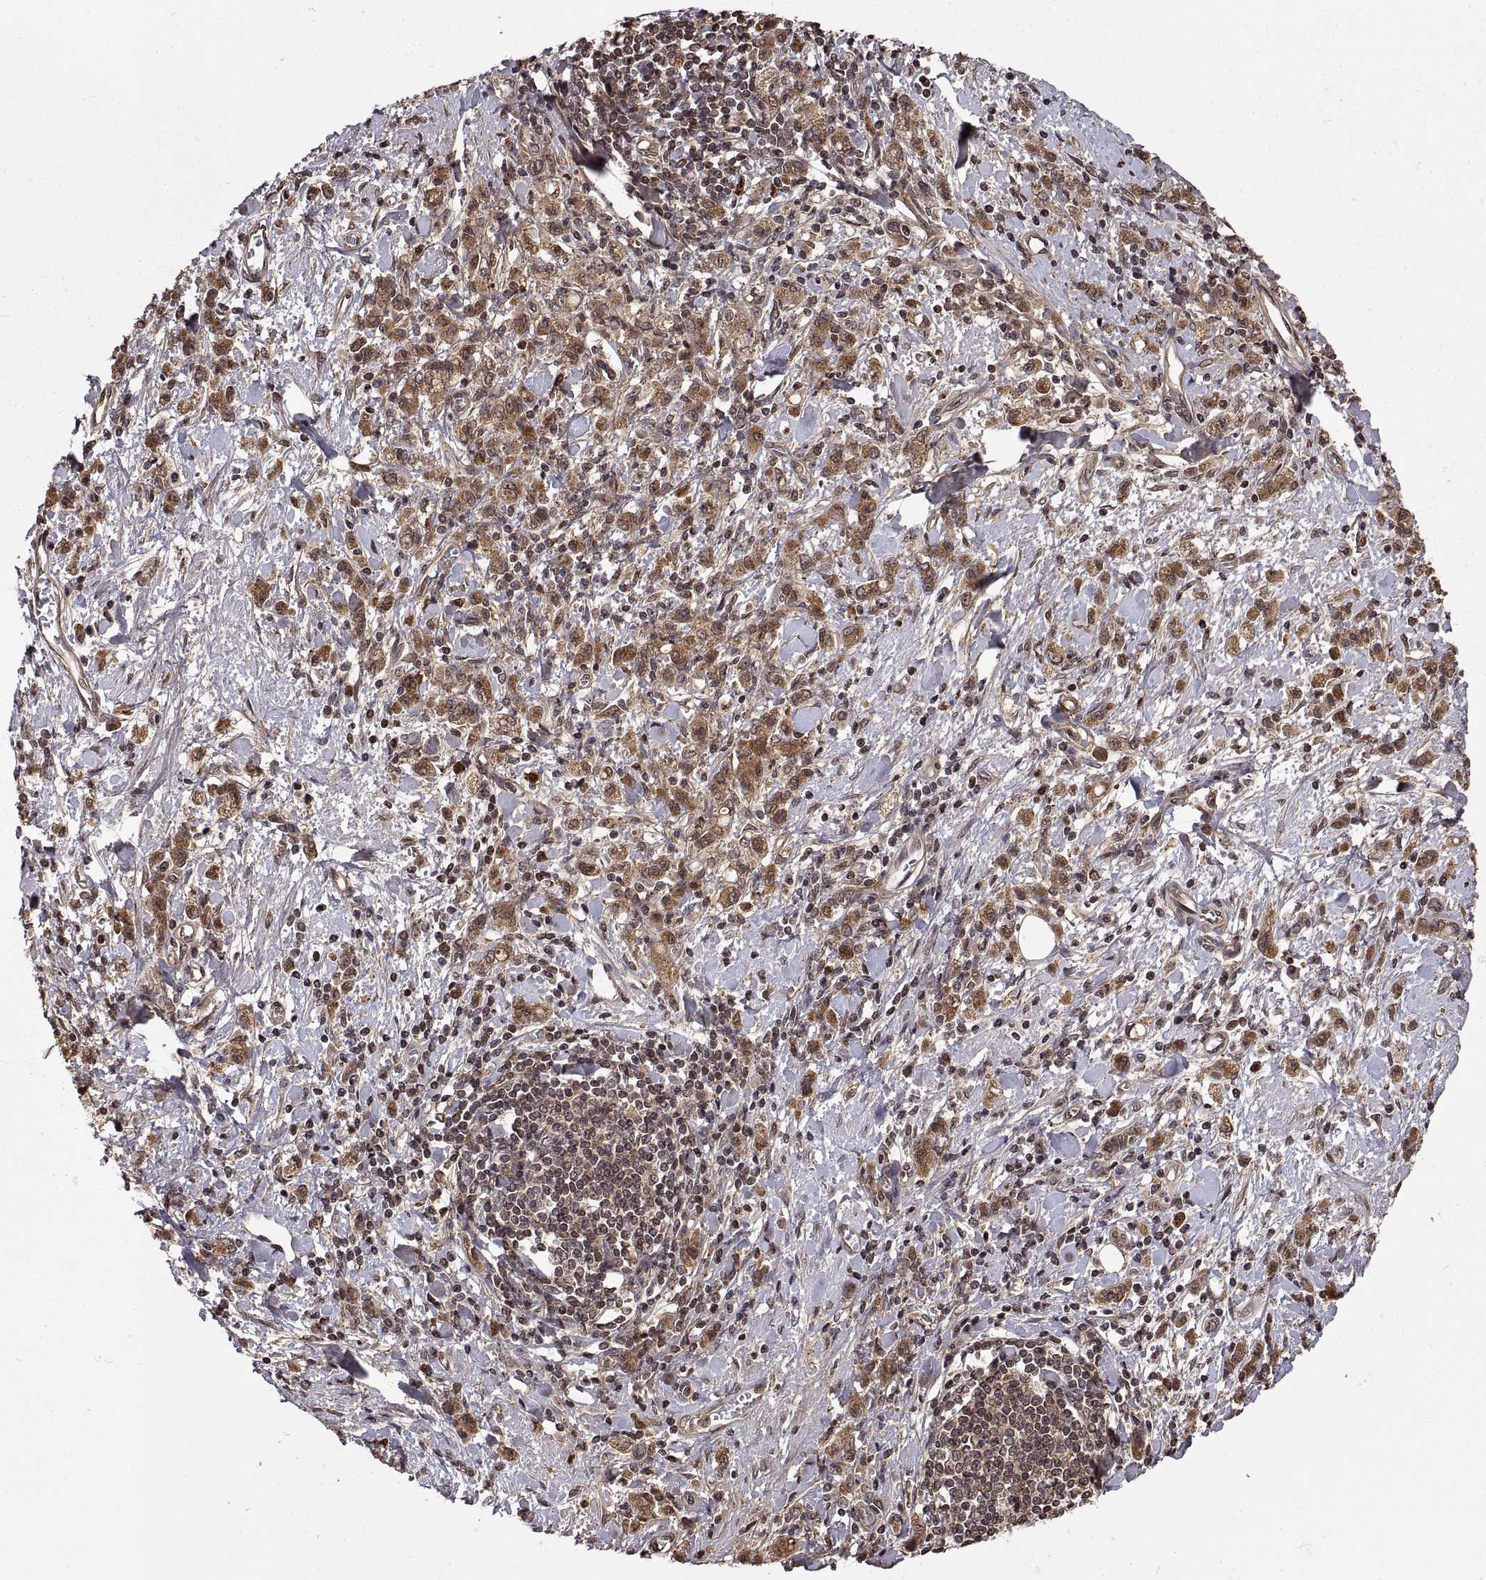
{"staining": {"intensity": "moderate", "quantity": ">75%", "location": "cytoplasmic/membranous"}, "tissue": "stomach cancer", "cell_type": "Tumor cells", "image_type": "cancer", "snomed": [{"axis": "morphology", "description": "Adenocarcinoma, NOS"}, {"axis": "topography", "description": "Stomach"}], "caption": "The micrograph reveals a brown stain indicating the presence of a protein in the cytoplasmic/membranous of tumor cells in stomach cancer.", "gene": "ZNRF2", "patient": {"sex": "male", "age": 77}}